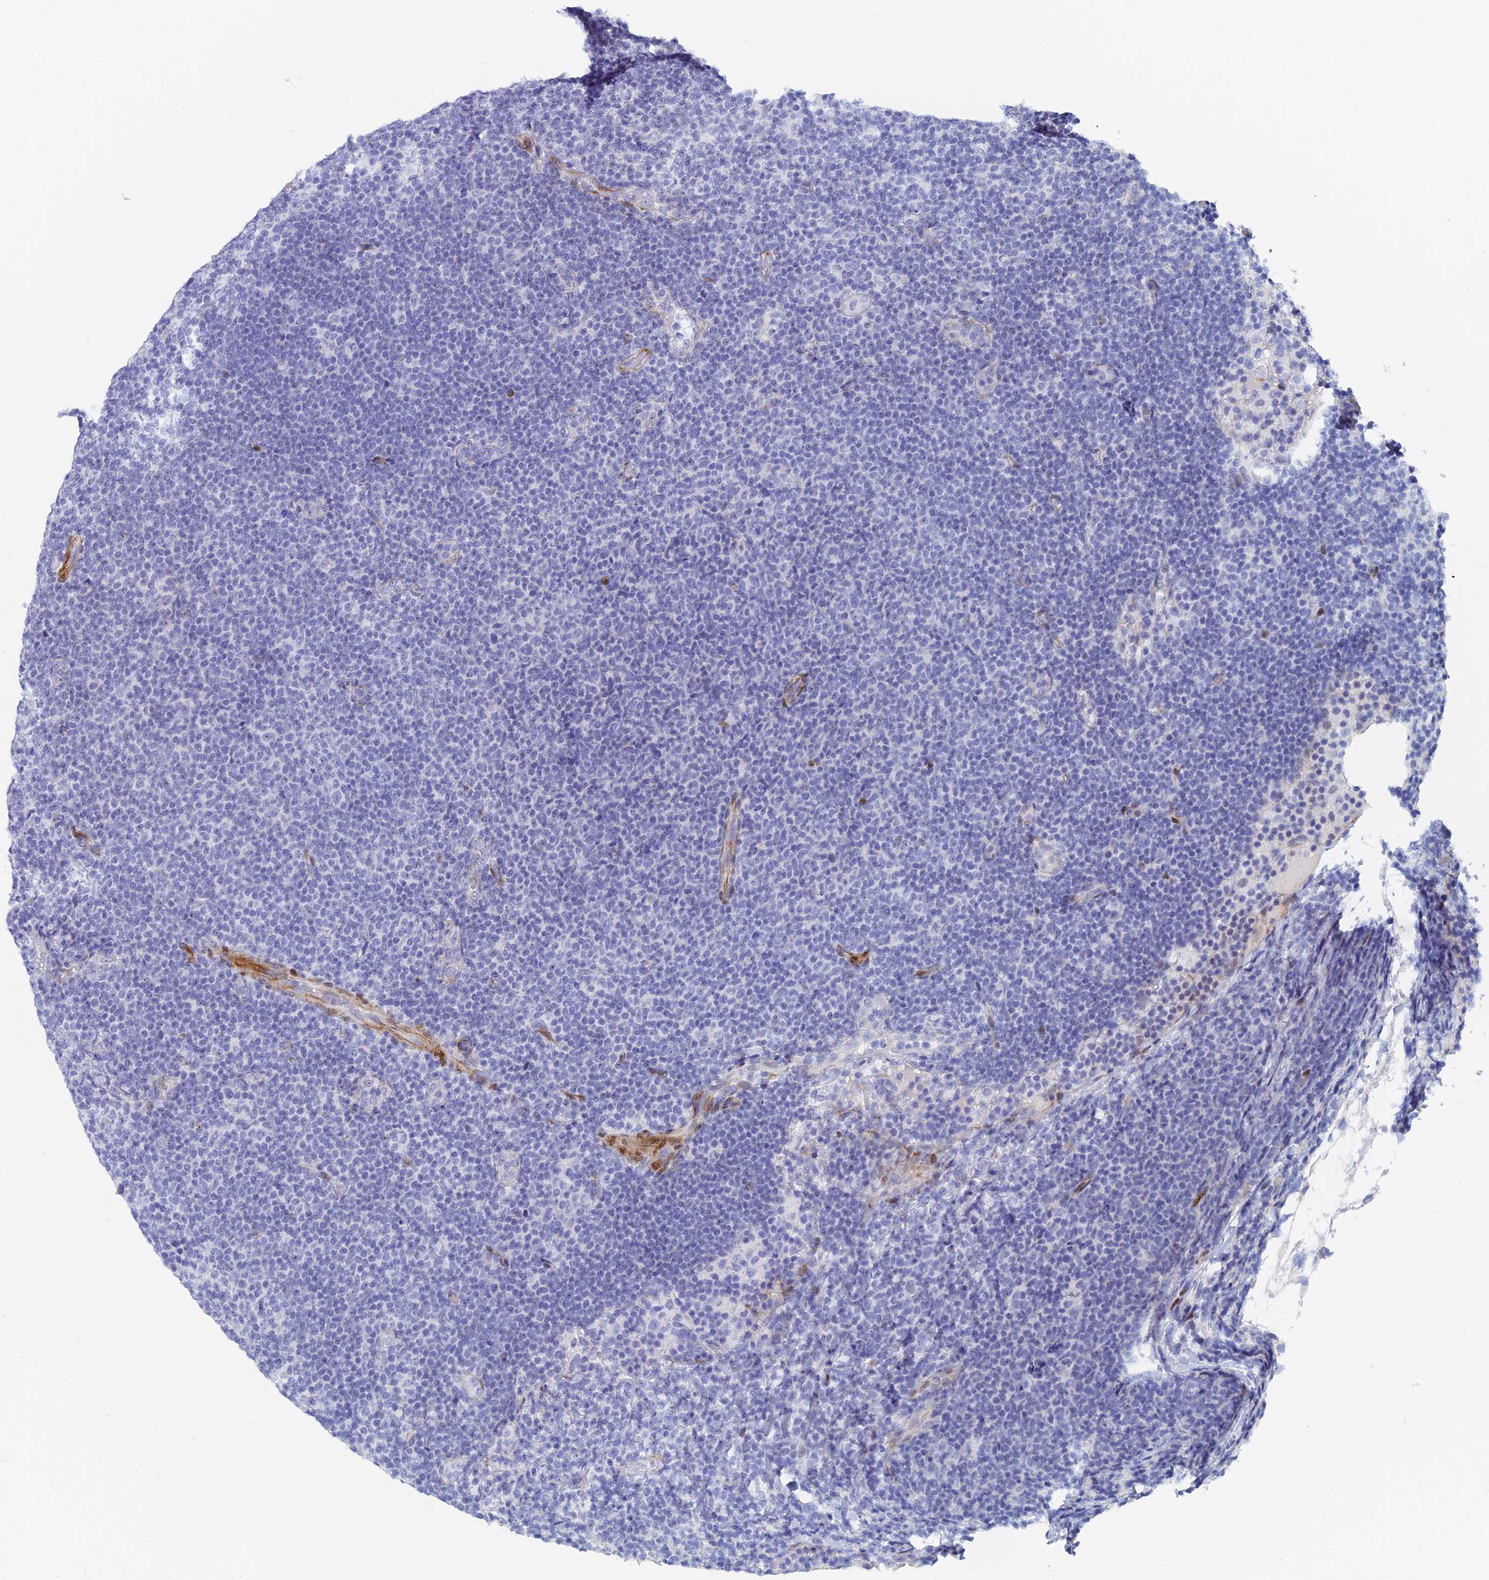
{"staining": {"intensity": "negative", "quantity": "none", "location": "none"}, "tissue": "lymphoma", "cell_type": "Tumor cells", "image_type": "cancer", "snomed": [{"axis": "morphology", "description": "Malignant lymphoma, non-Hodgkin's type, Low grade"}, {"axis": "topography", "description": "Lymph node"}], "caption": "Immunohistochemistry (IHC) photomicrograph of neoplastic tissue: human lymphoma stained with DAB shows no significant protein positivity in tumor cells. (DAB immunohistochemistry, high magnification).", "gene": "DRGX", "patient": {"sex": "male", "age": 66}}